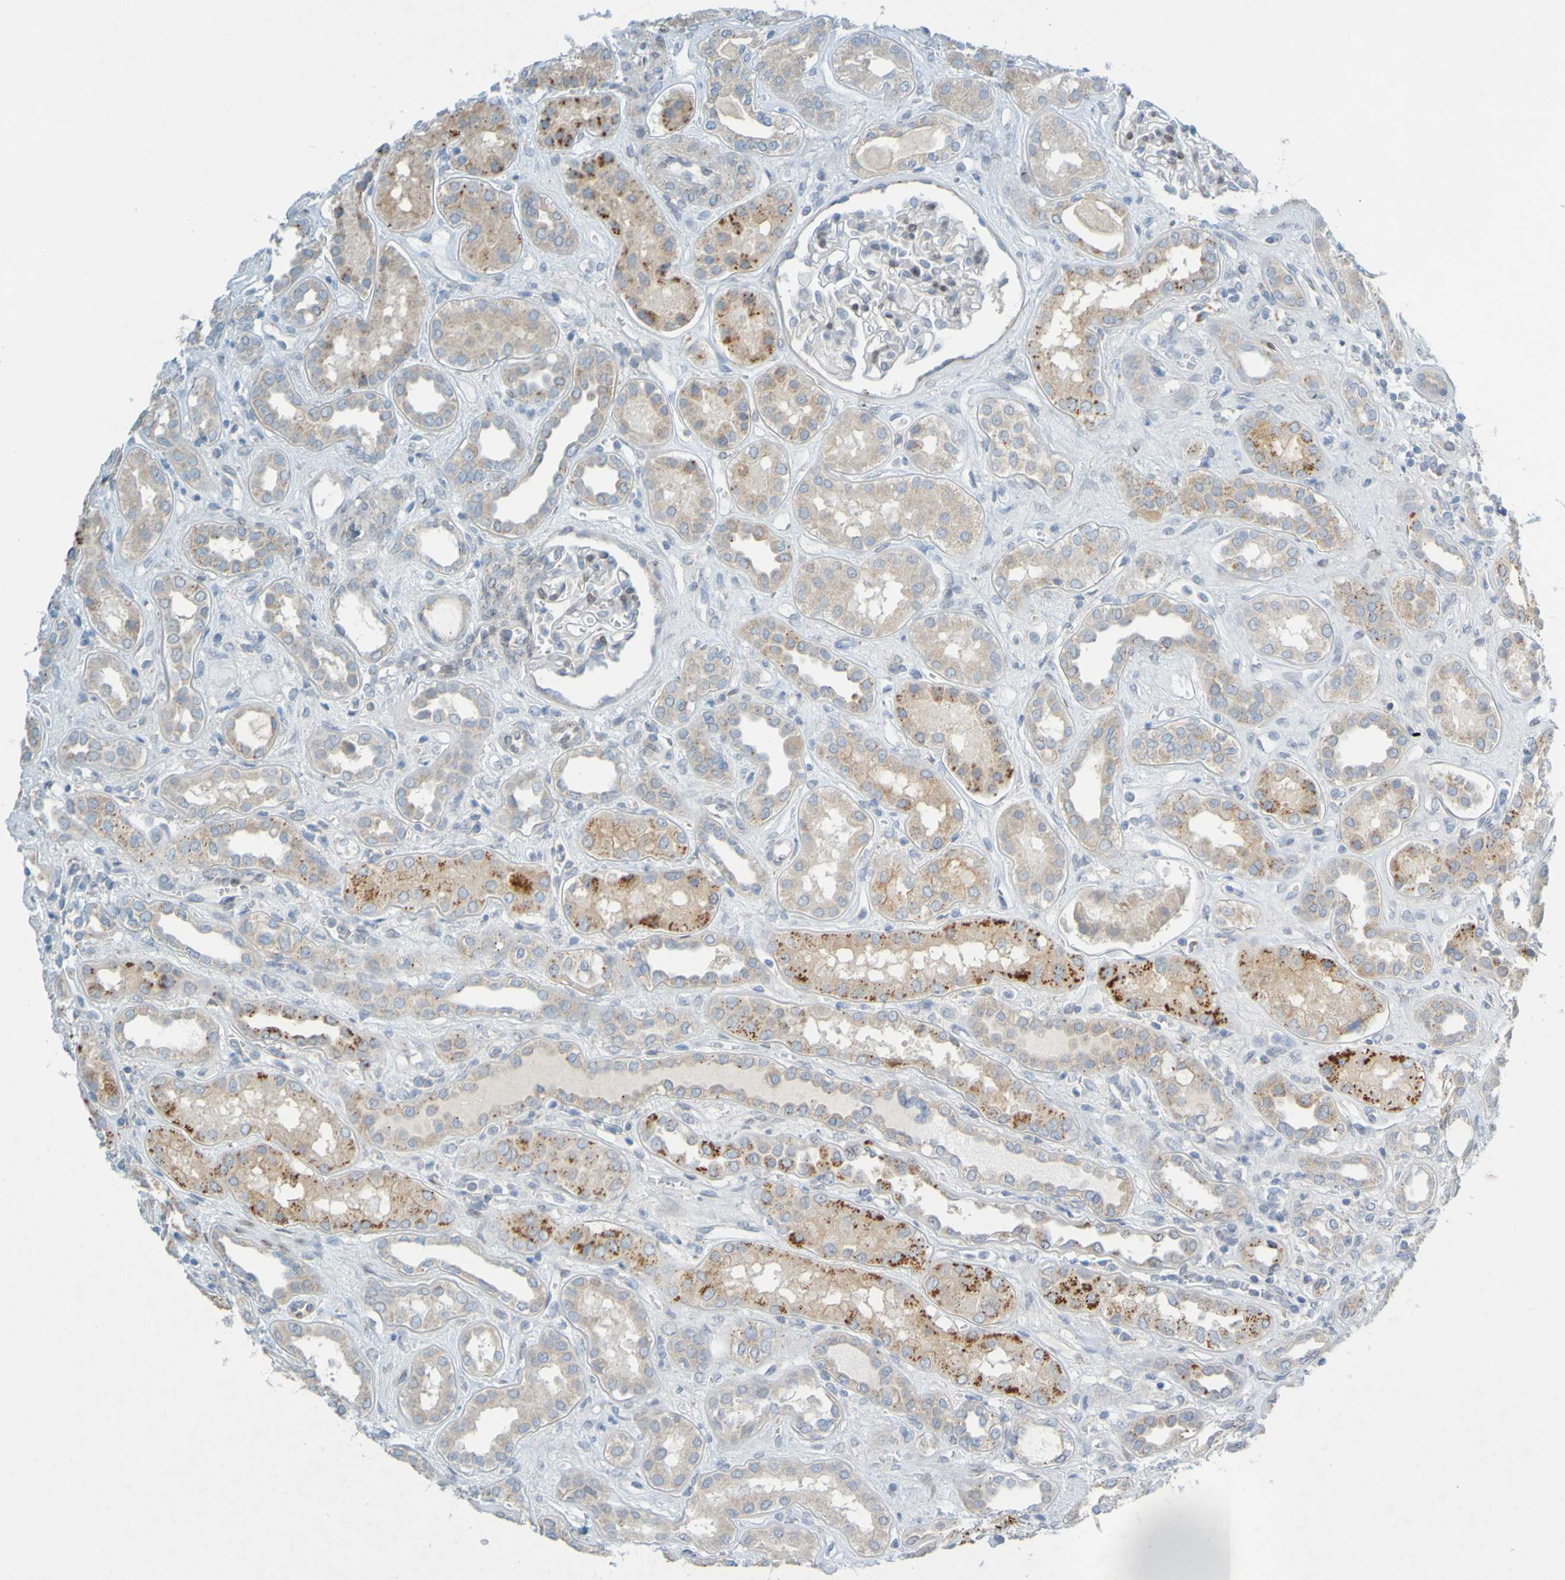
{"staining": {"intensity": "negative", "quantity": "none", "location": "none"}, "tissue": "kidney", "cell_type": "Cells in glomeruli", "image_type": "normal", "snomed": [{"axis": "morphology", "description": "Normal tissue, NOS"}, {"axis": "topography", "description": "Kidney"}], "caption": "Cells in glomeruli show no significant protein staining in benign kidney. Nuclei are stained in blue.", "gene": "MAG", "patient": {"sex": "male", "age": 59}}